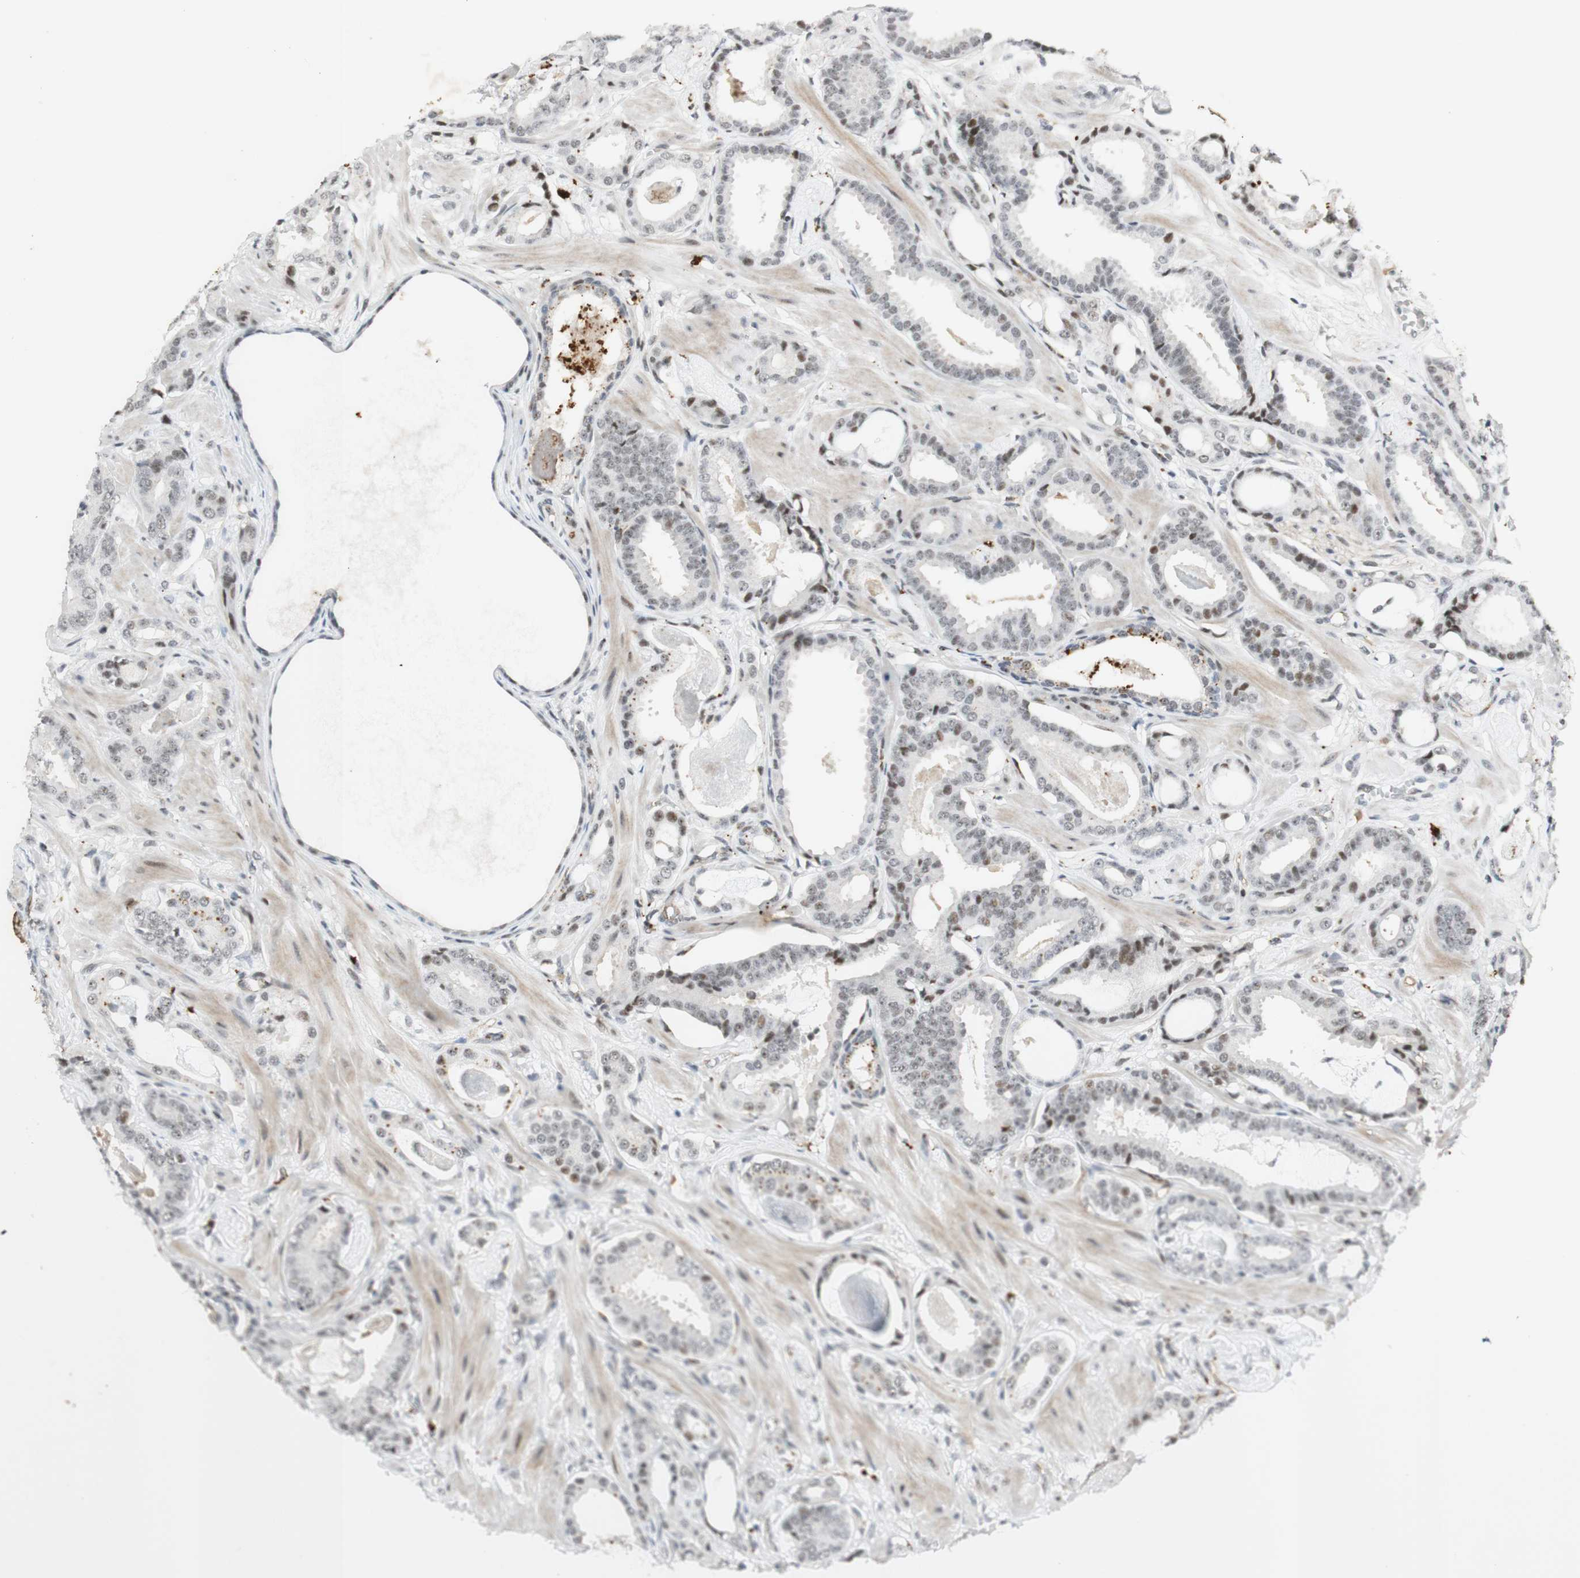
{"staining": {"intensity": "moderate", "quantity": ">75%", "location": "nuclear"}, "tissue": "prostate cancer", "cell_type": "Tumor cells", "image_type": "cancer", "snomed": [{"axis": "morphology", "description": "Adenocarcinoma, Low grade"}, {"axis": "topography", "description": "Prostate"}], "caption": "A micrograph of human prostate low-grade adenocarcinoma stained for a protein demonstrates moderate nuclear brown staining in tumor cells.", "gene": "IRF1", "patient": {"sex": "male", "age": 53}}